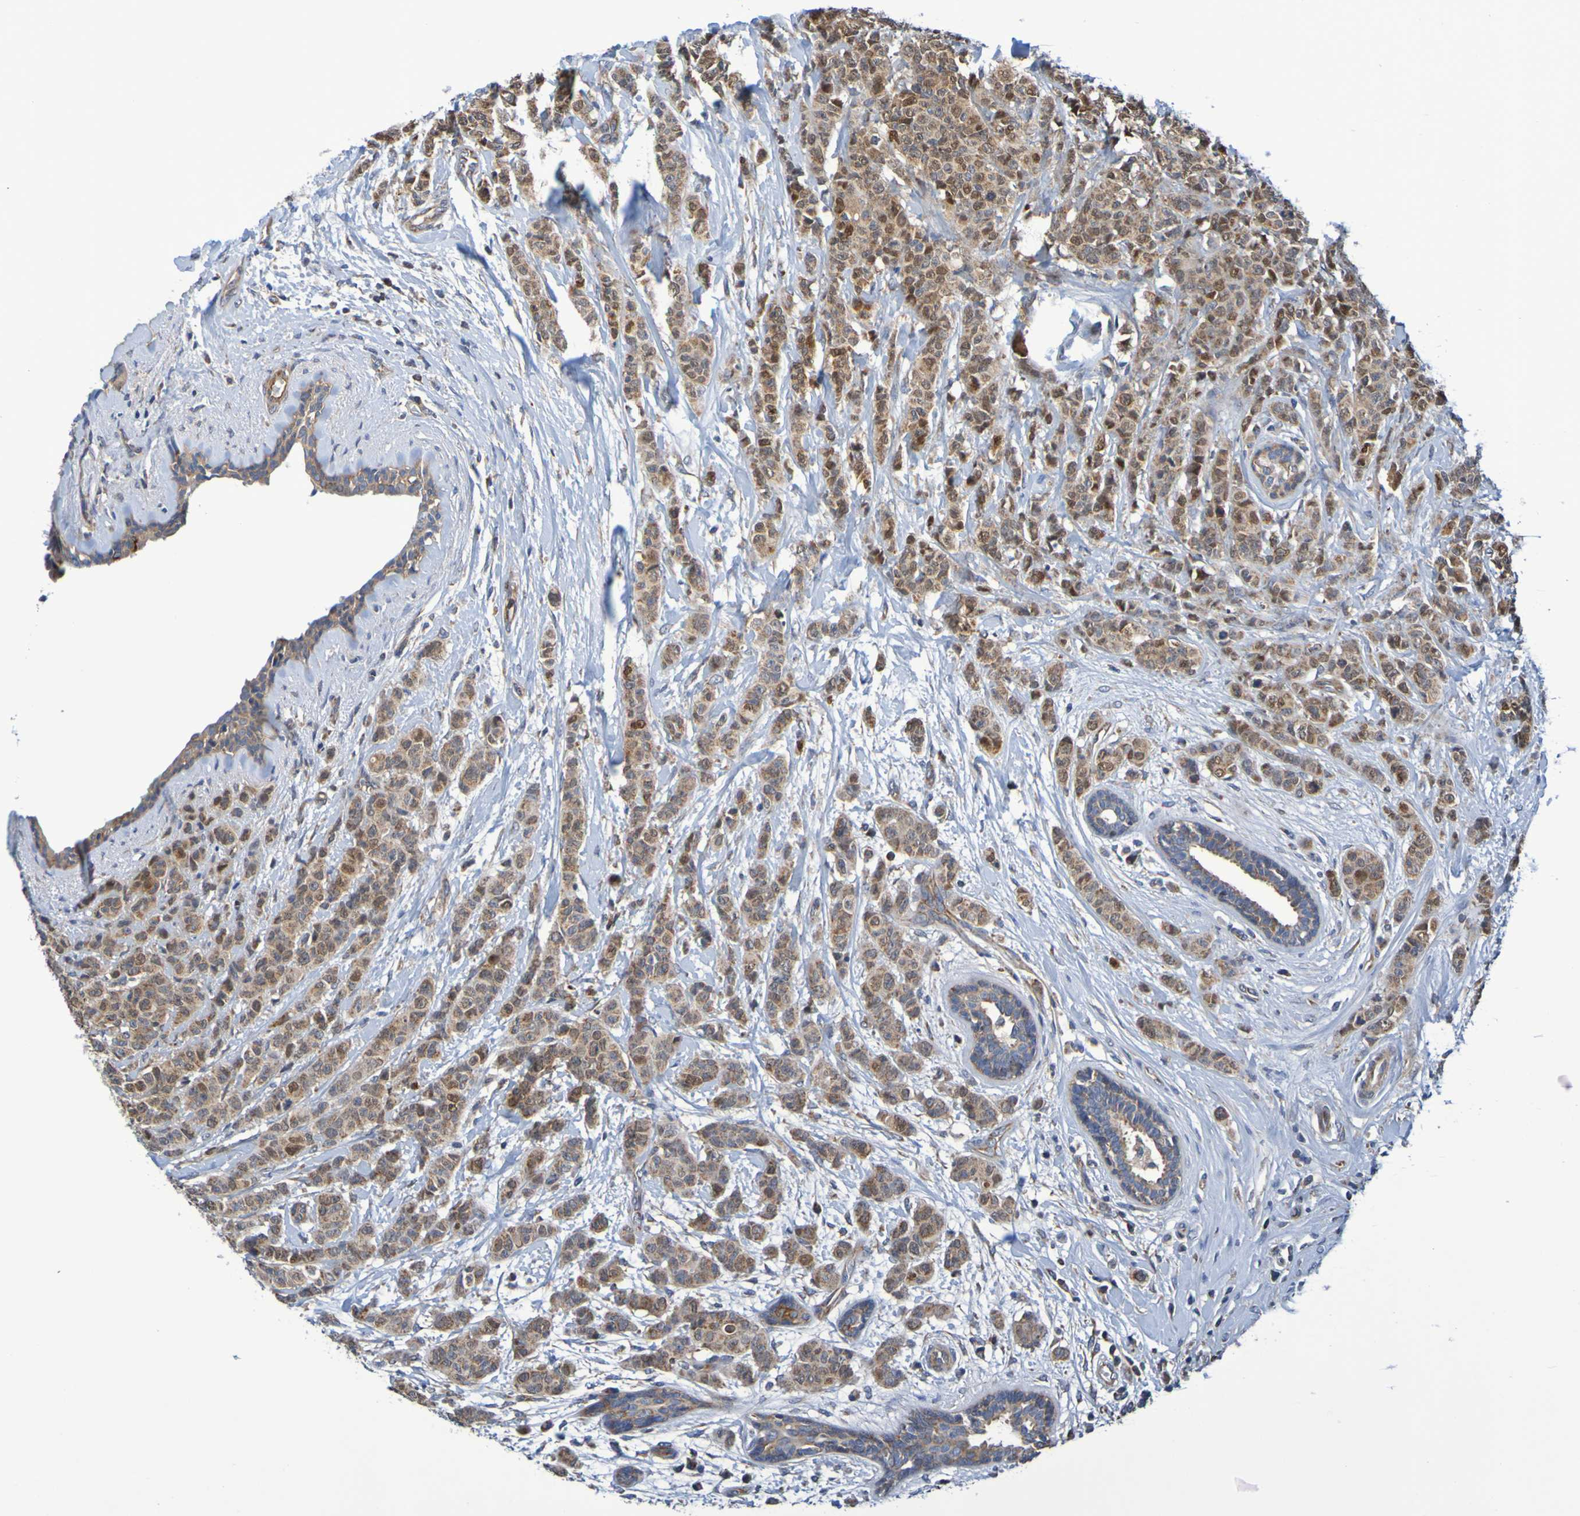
{"staining": {"intensity": "moderate", "quantity": ">75%", "location": "cytoplasmic/membranous,nuclear"}, "tissue": "breast cancer", "cell_type": "Tumor cells", "image_type": "cancer", "snomed": [{"axis": "morphology", "description": "Normal tissue, NOS"}, {"axis": "morphology", "description": "Duct carcinoma"}, {"axis": "topography", "description": "Breast"}], "caption": "Protein staining of invasive ductal carcinoma (breast) tissue reveals moderate cytoplasmic/membranous and nuclear positivity in approximately >75% of tumor cells.", "gene": "CCDC51", "patient": {"sex": "female", "age": 40}}